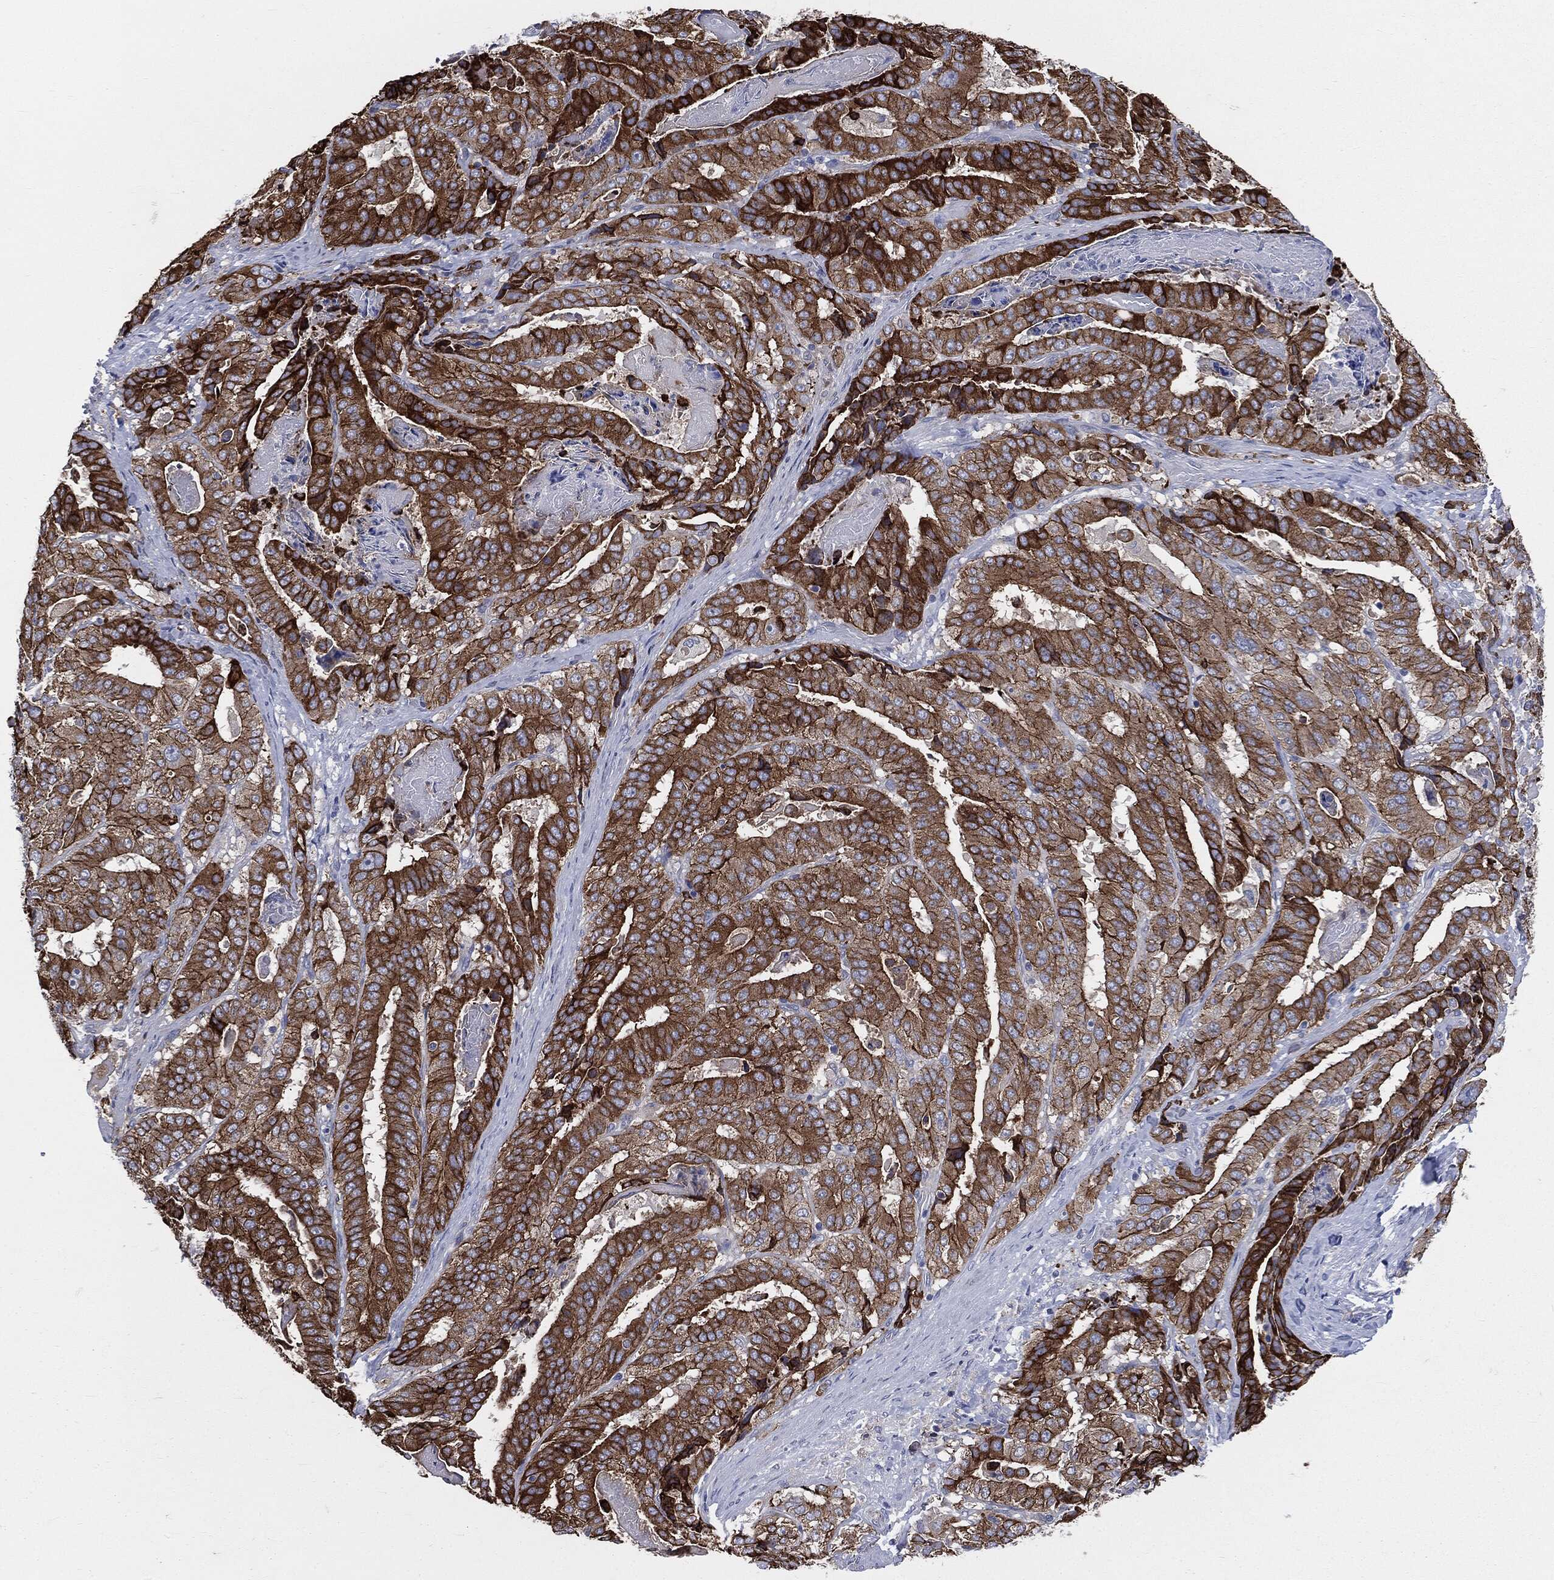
{"staining": {"intensity": "strong", "quantity": ">75%", "location": "cytoplasmic/membranous"}, "tissue": "stomach cancer", "cell_type": "Tumor cells", "image_type": "cancer", "snomed": [{"axis": "morphology", "description": "Adenocarcinoma, NOS"}, {"axis": "topography", "description": "Stomach"}], "caption": "A photomicrograph of adenocarcinoma (stomach) stained for a protein reveals strong cytoplasmic/membranous brown staining in tumor cells.", "gene": "PTGS2", "patient": {"sex": "male", "age": 48}}